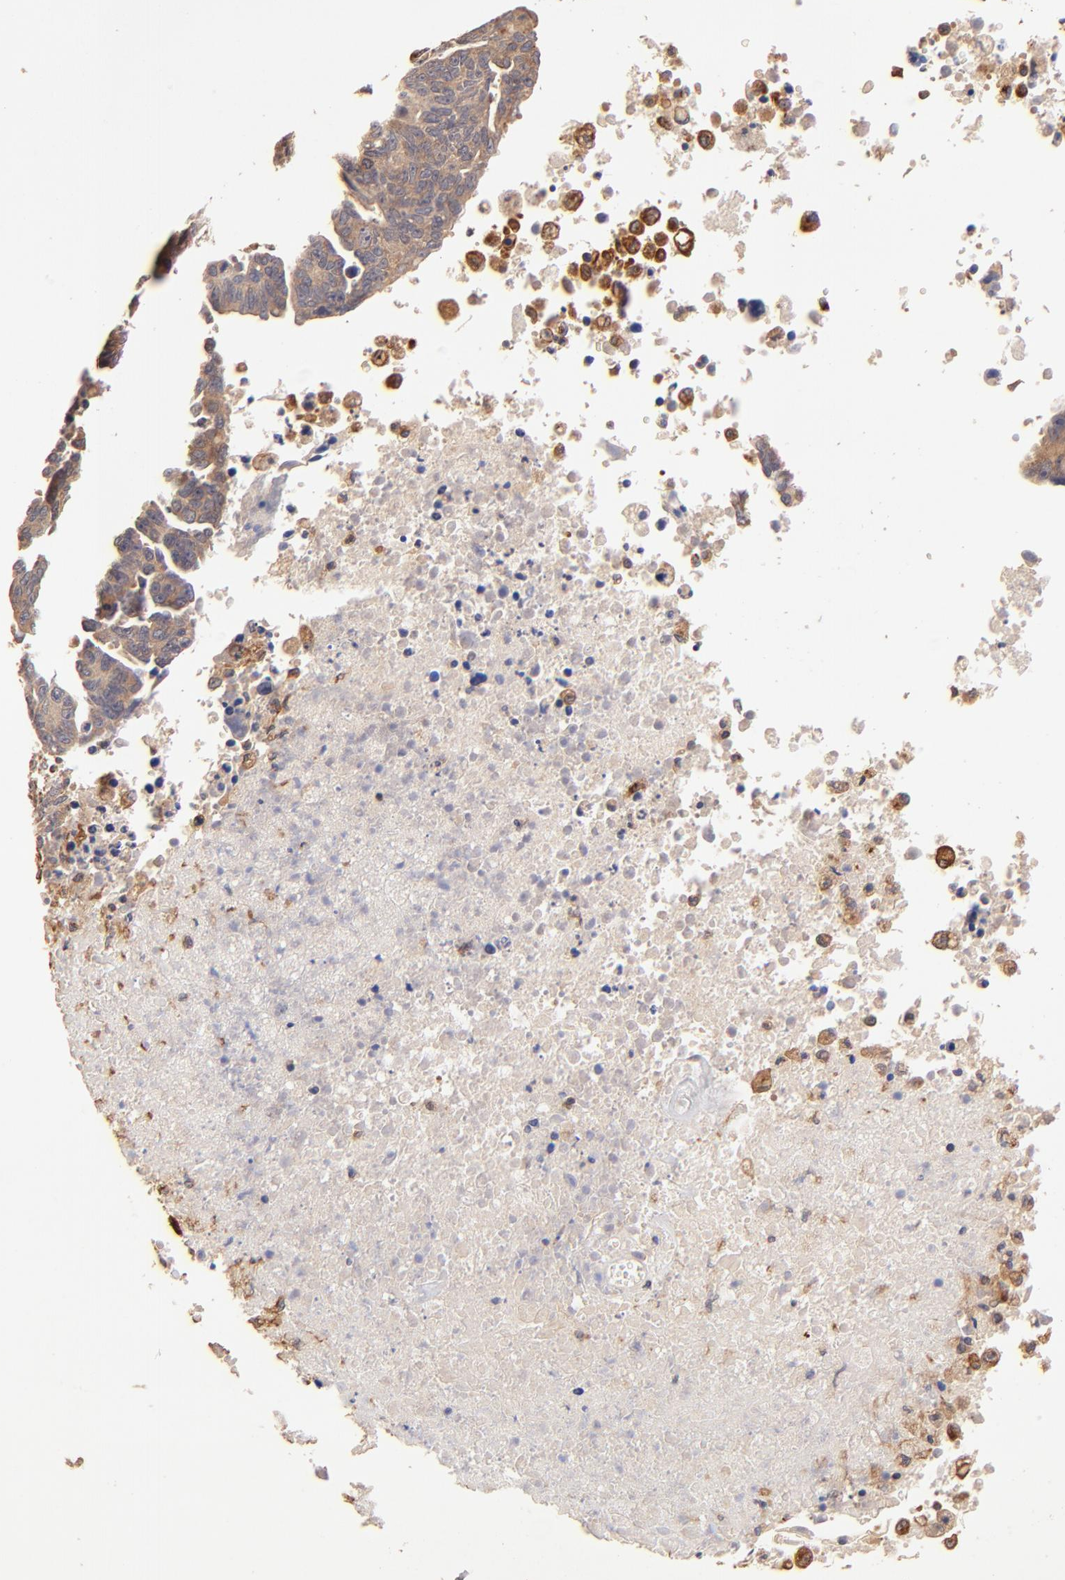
{"staining": {"intensity": "moderate", "quantity": ">75%", "location": "cytoplasmic/membranous"}, "tissue": "ovarian cancer", "cell_type": "Tumor cells", "image_type": "cancer", "snomed": [{"axis": "morphology", "description": "Carcinoma, endometroid"}, {"axis": "morphology", "description": "Cystadenocarcinoma, serous, NOS"}, {"axis": "topography", "description": "Ovary"}], "caption": "High-power microscopy captured an IHC histopathology image of serous cystadenocarcinoma (ovarian), revealing moderate cytoplasmic/membranous staining in about >75% of tumor cells.", "gene": "TNFAIP3", "patient": {"sex": "female", "age": 45}}